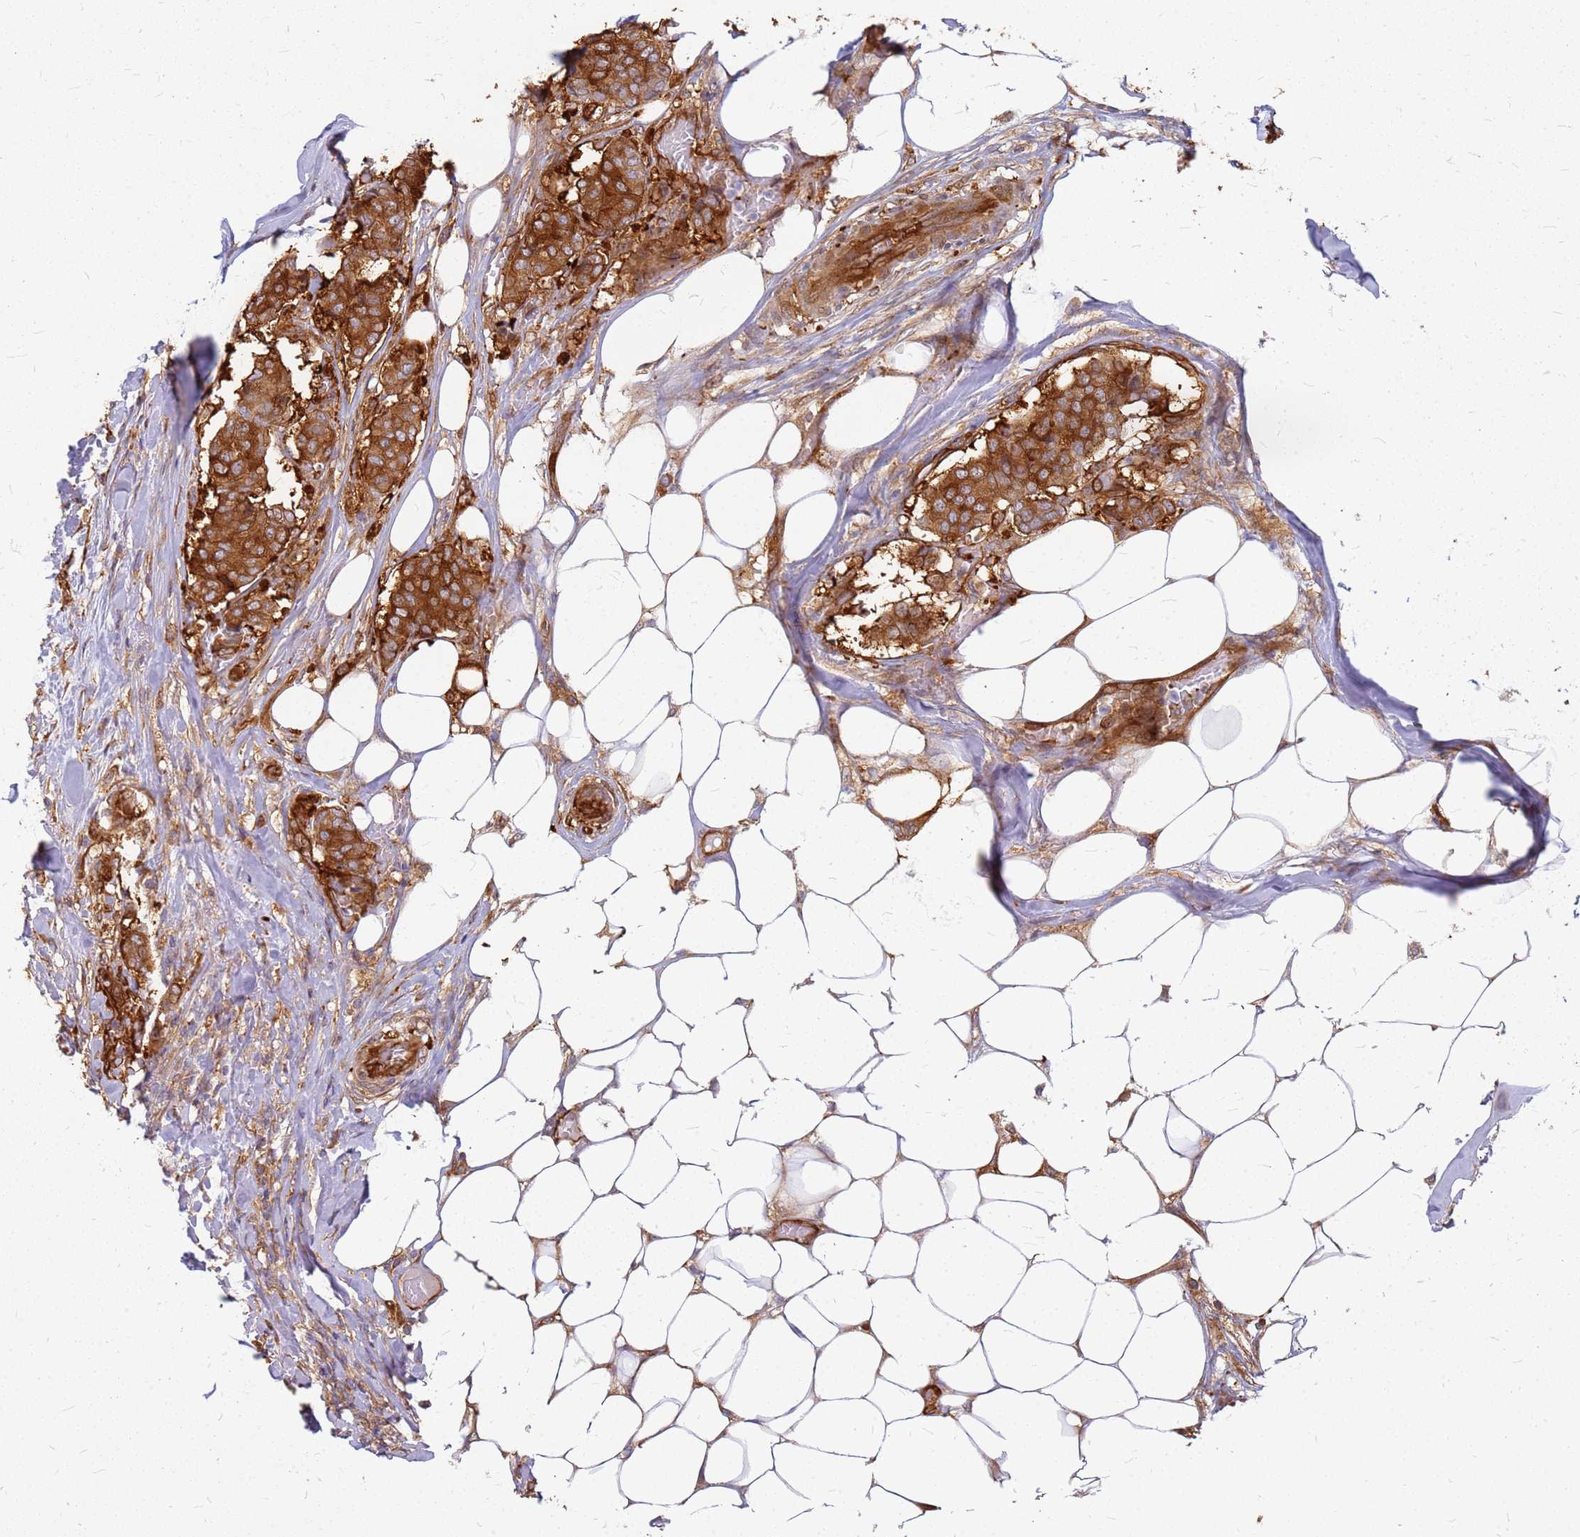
{"staining": {"intensity": "strong", "quantity": ">75%", "location": "cytoplasmic/membranous"}, "tissue": "breast cancer", "cell_type": "Tumor cells", "image_type": "cancer", "snomed": [{"axis": "morphology", "description": "Duct carcinoma"}, {"axis": "topography", "description": "Breast"}], "caption": "Immunohistochemistry (IHC) (DAB (3,3'-diaminobenzidine)) staining of breast cancer (intraductal carcinoma) demonstrates strong cytoplasmic/membranous protein positivity in approximately >75% of tumor cells. (DAB = brown stain, brightfield microscopy at high magnification).", "gene": "HDX", "patient": {"sex": "female", "age": 75}}